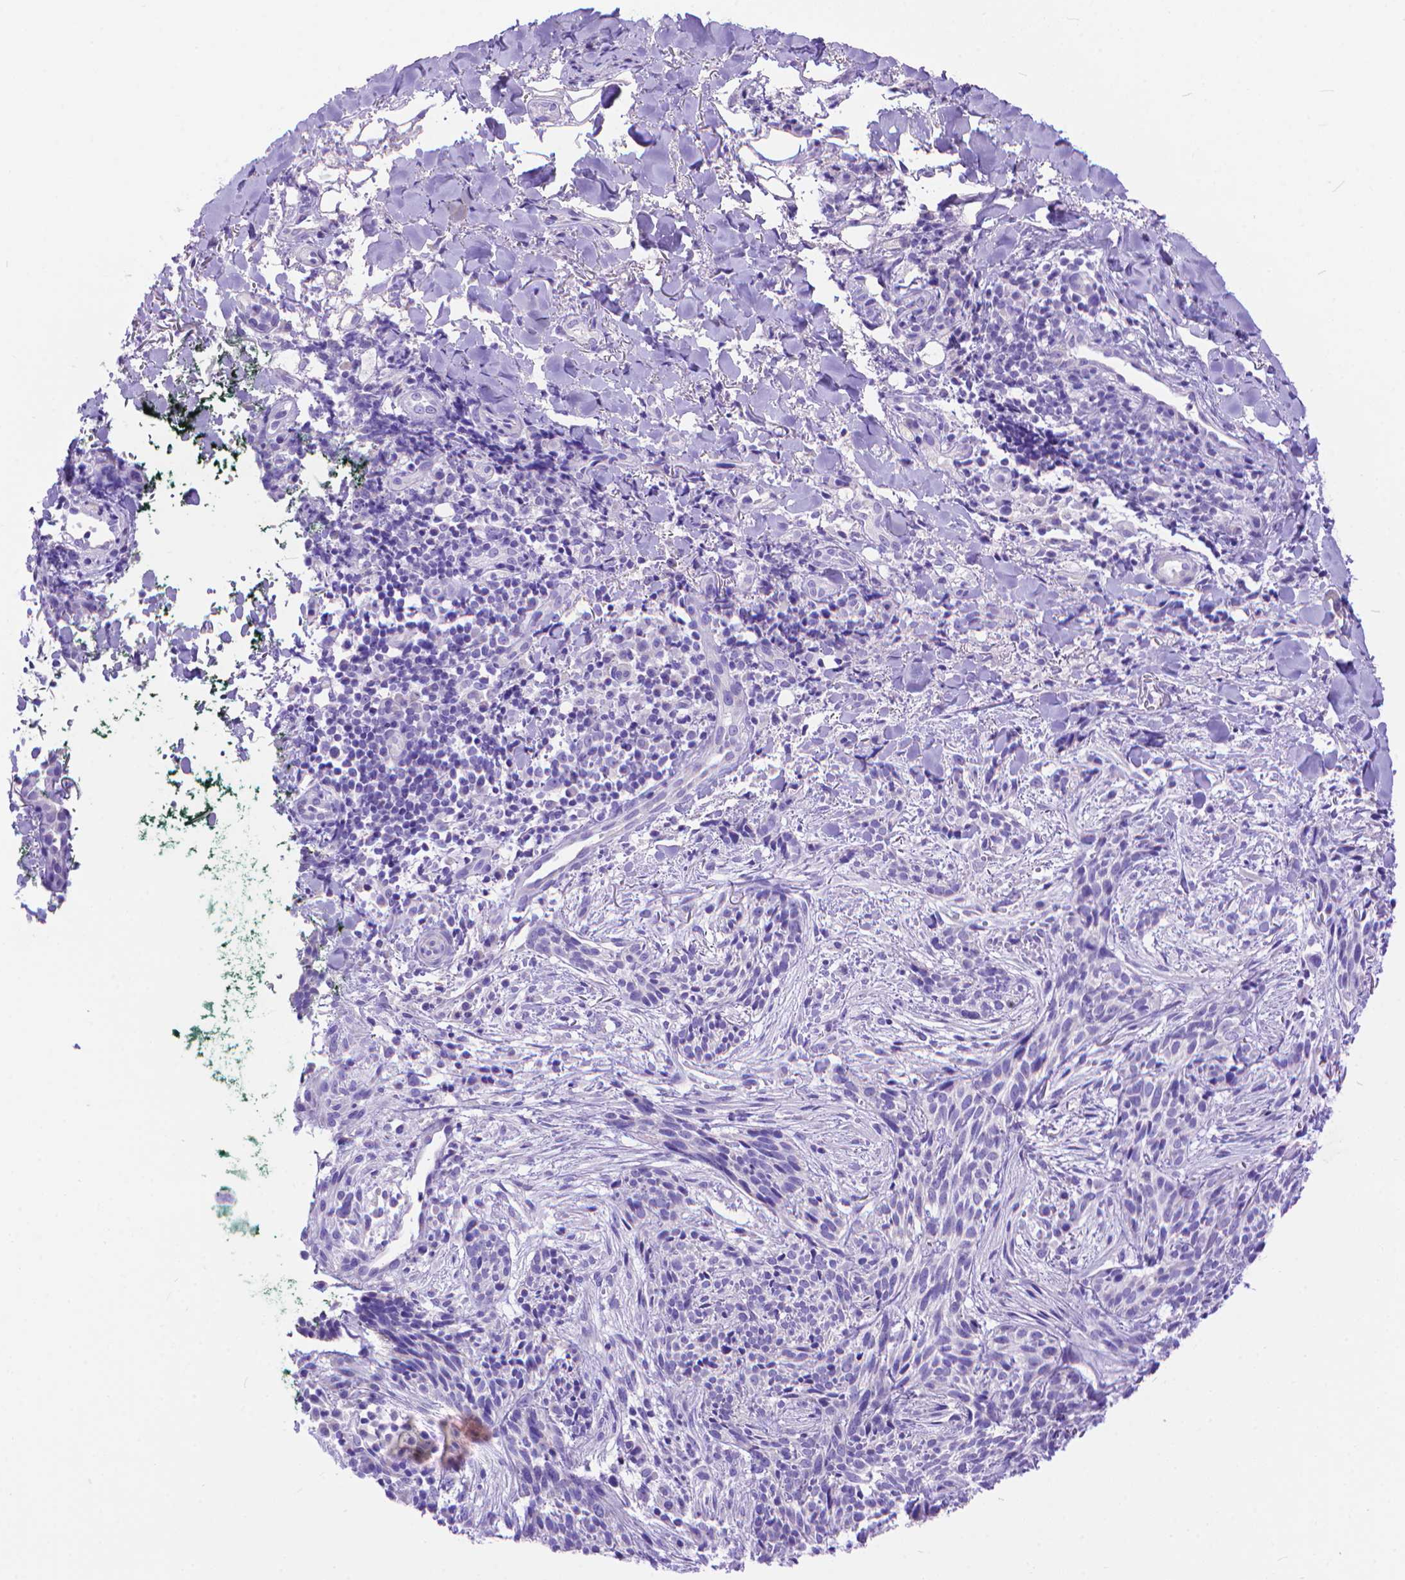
{"staining": {"intensity": "negative", "quantity": "none", "location": "none"}, "tissue": "skin cancer", "cell_type": "Tumor cells", "image_type": "cancer", "snomed": [{"axis": "morphology", "description": "Basal cell carcinoma"}, {"axis": "topography", "description": "Skin"}], "caption": "An immunohistochemistry (IHC) image of skin basal cell carcinoma is shown. There is no staining in tumor cells of skin basal cell carcinoma. (DAB (3,3'-diaminobenzidine) immunohistochemistry visualized using brightfield microscopy, high magnification).", "gene": "DHRS2", "patient": {"sex": "male", "age": 71}}